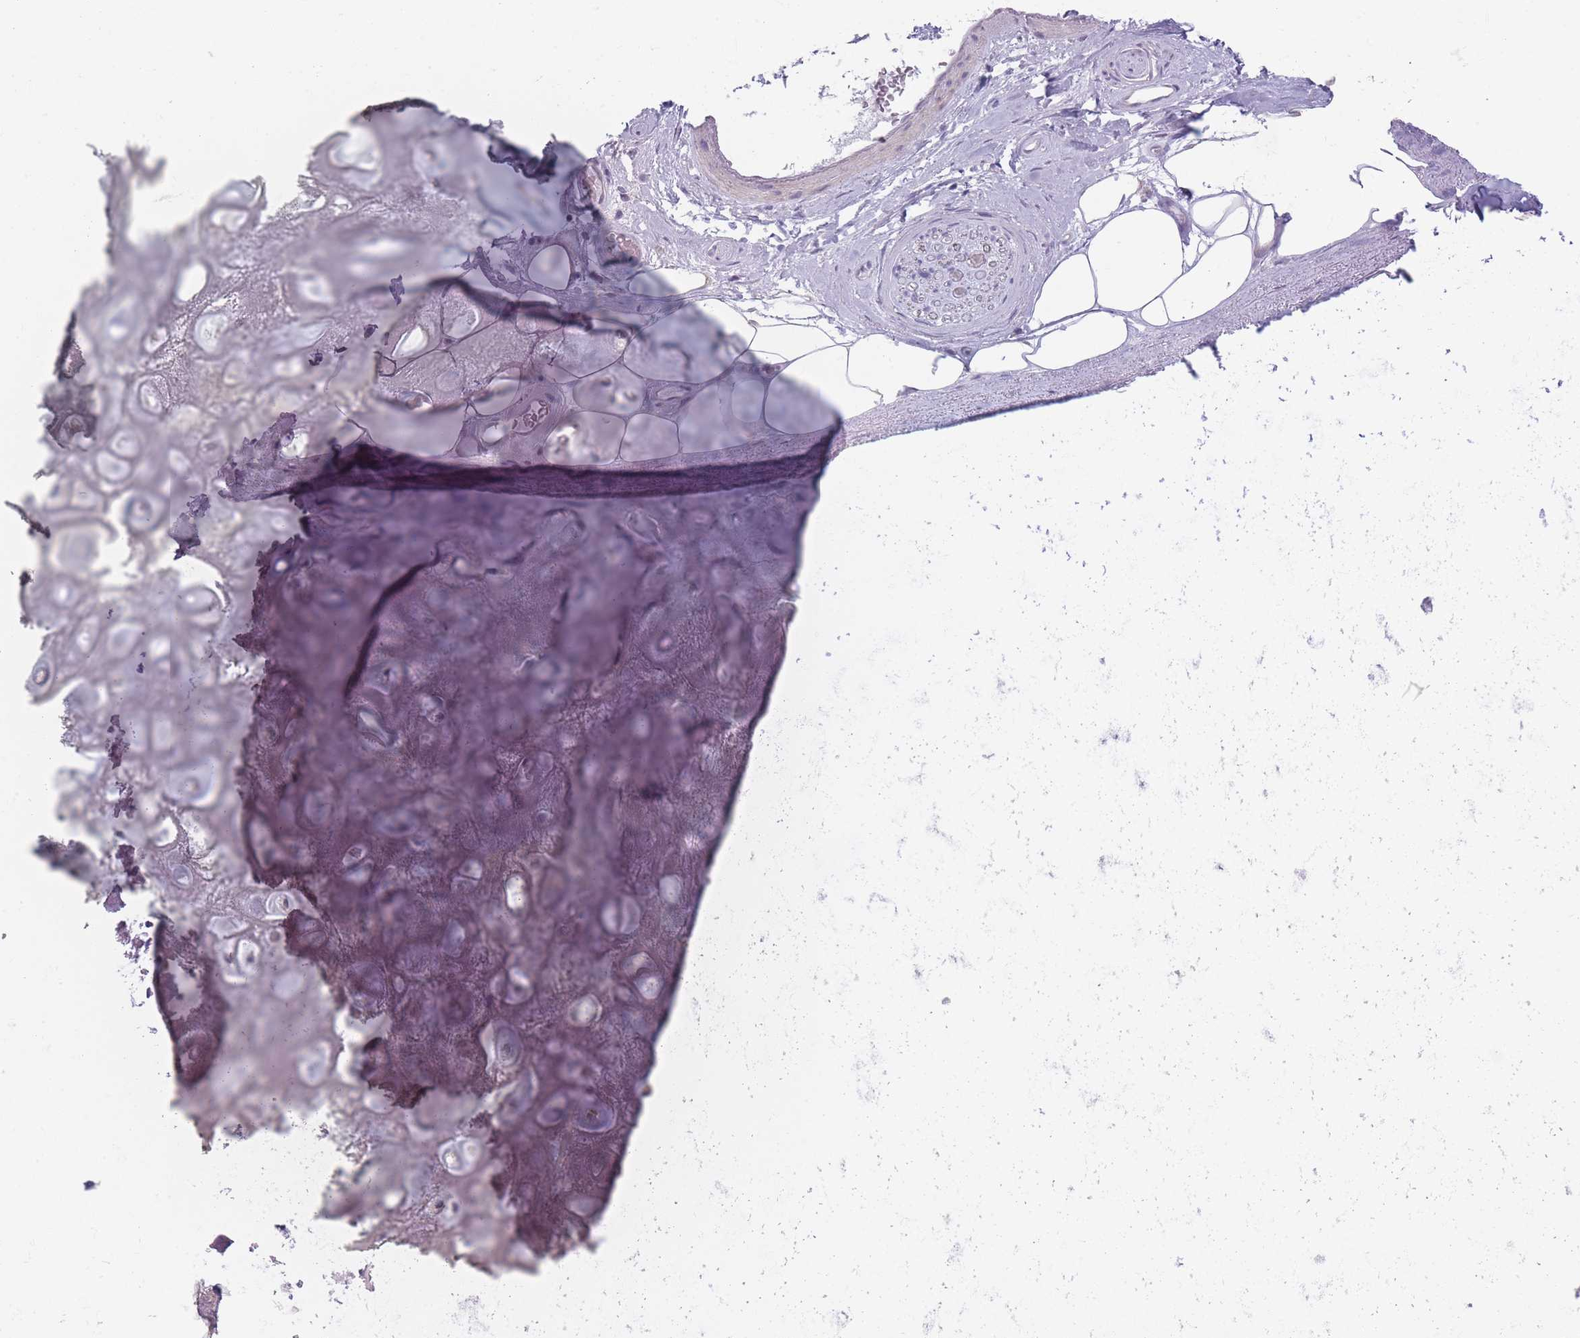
{"staining": {"intensity": "negative", "quantity": "none", "location": "none"}, "tissue": "adipose tissue", "cell_type": "Adipocytes", "image_type": "normal", "snomed": [{"axis": "morphology", "description": "Normal tissue, NOS"}, {"axis": "topography", "description": "Cartilage tissue"}], "caption": "The histopathology image displays no staining of adipocytes in benign adipose tissue.", "gene": "TMEM236", "patient": {"sex": "male", "age": 81}}